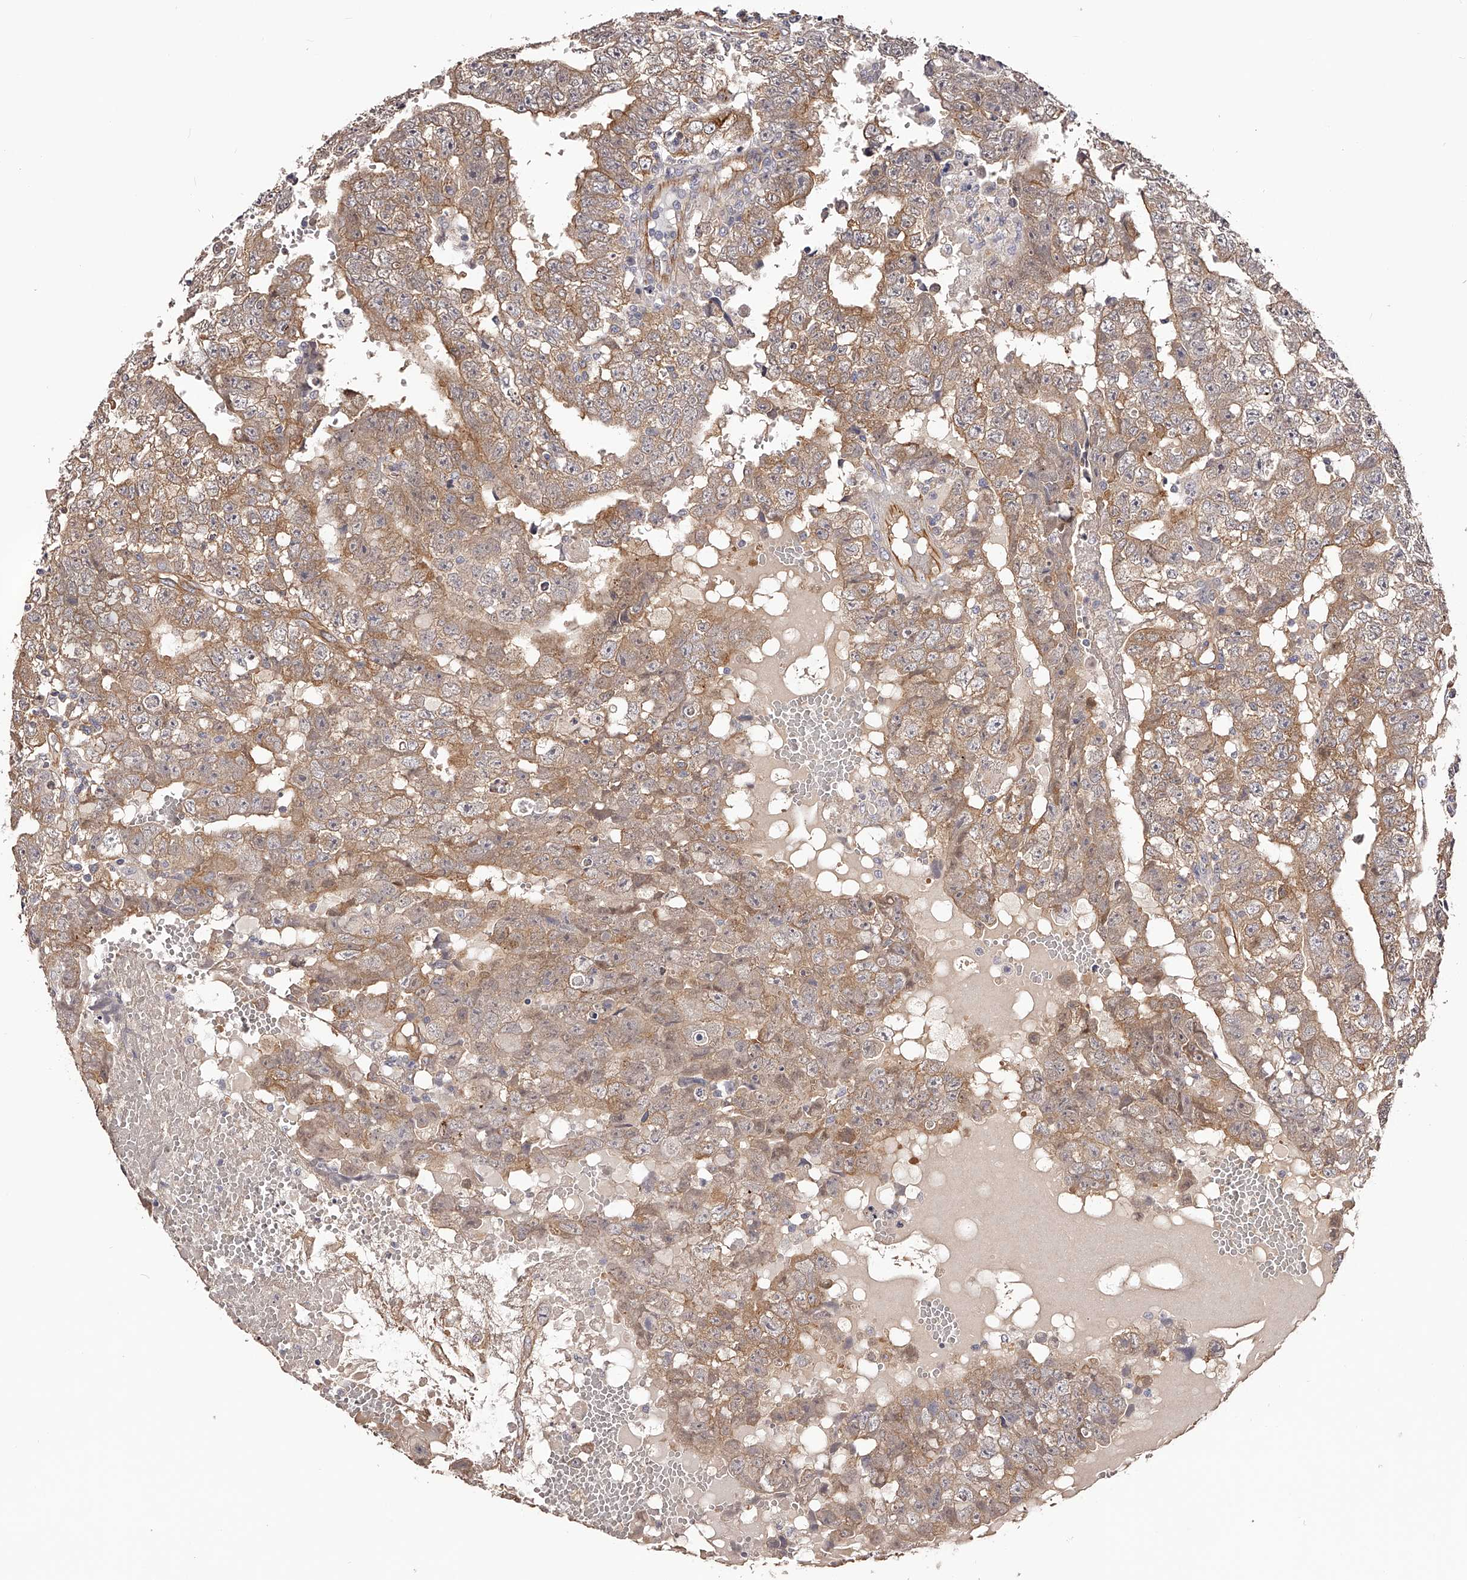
{"staining": {"intensity": "moderate", "quantity": ">75%", "location": "cytoplasmic/membranous"}, "tissue": "testis cancer", "cell_type": "Tumor cells", "image_type": "cancer", "snomed": [{"axis": "morphology", "description": "Carcinoma, Embryonal, NOS"}, {"axis": "topography", "description": "Testis"}], "caption": "Human testis embryonal carcinoma stained with a protein marker reveals moderate staining in tumor cells.", "gene": "LTV1", "patient": {"sex": "male", "age": 25}}